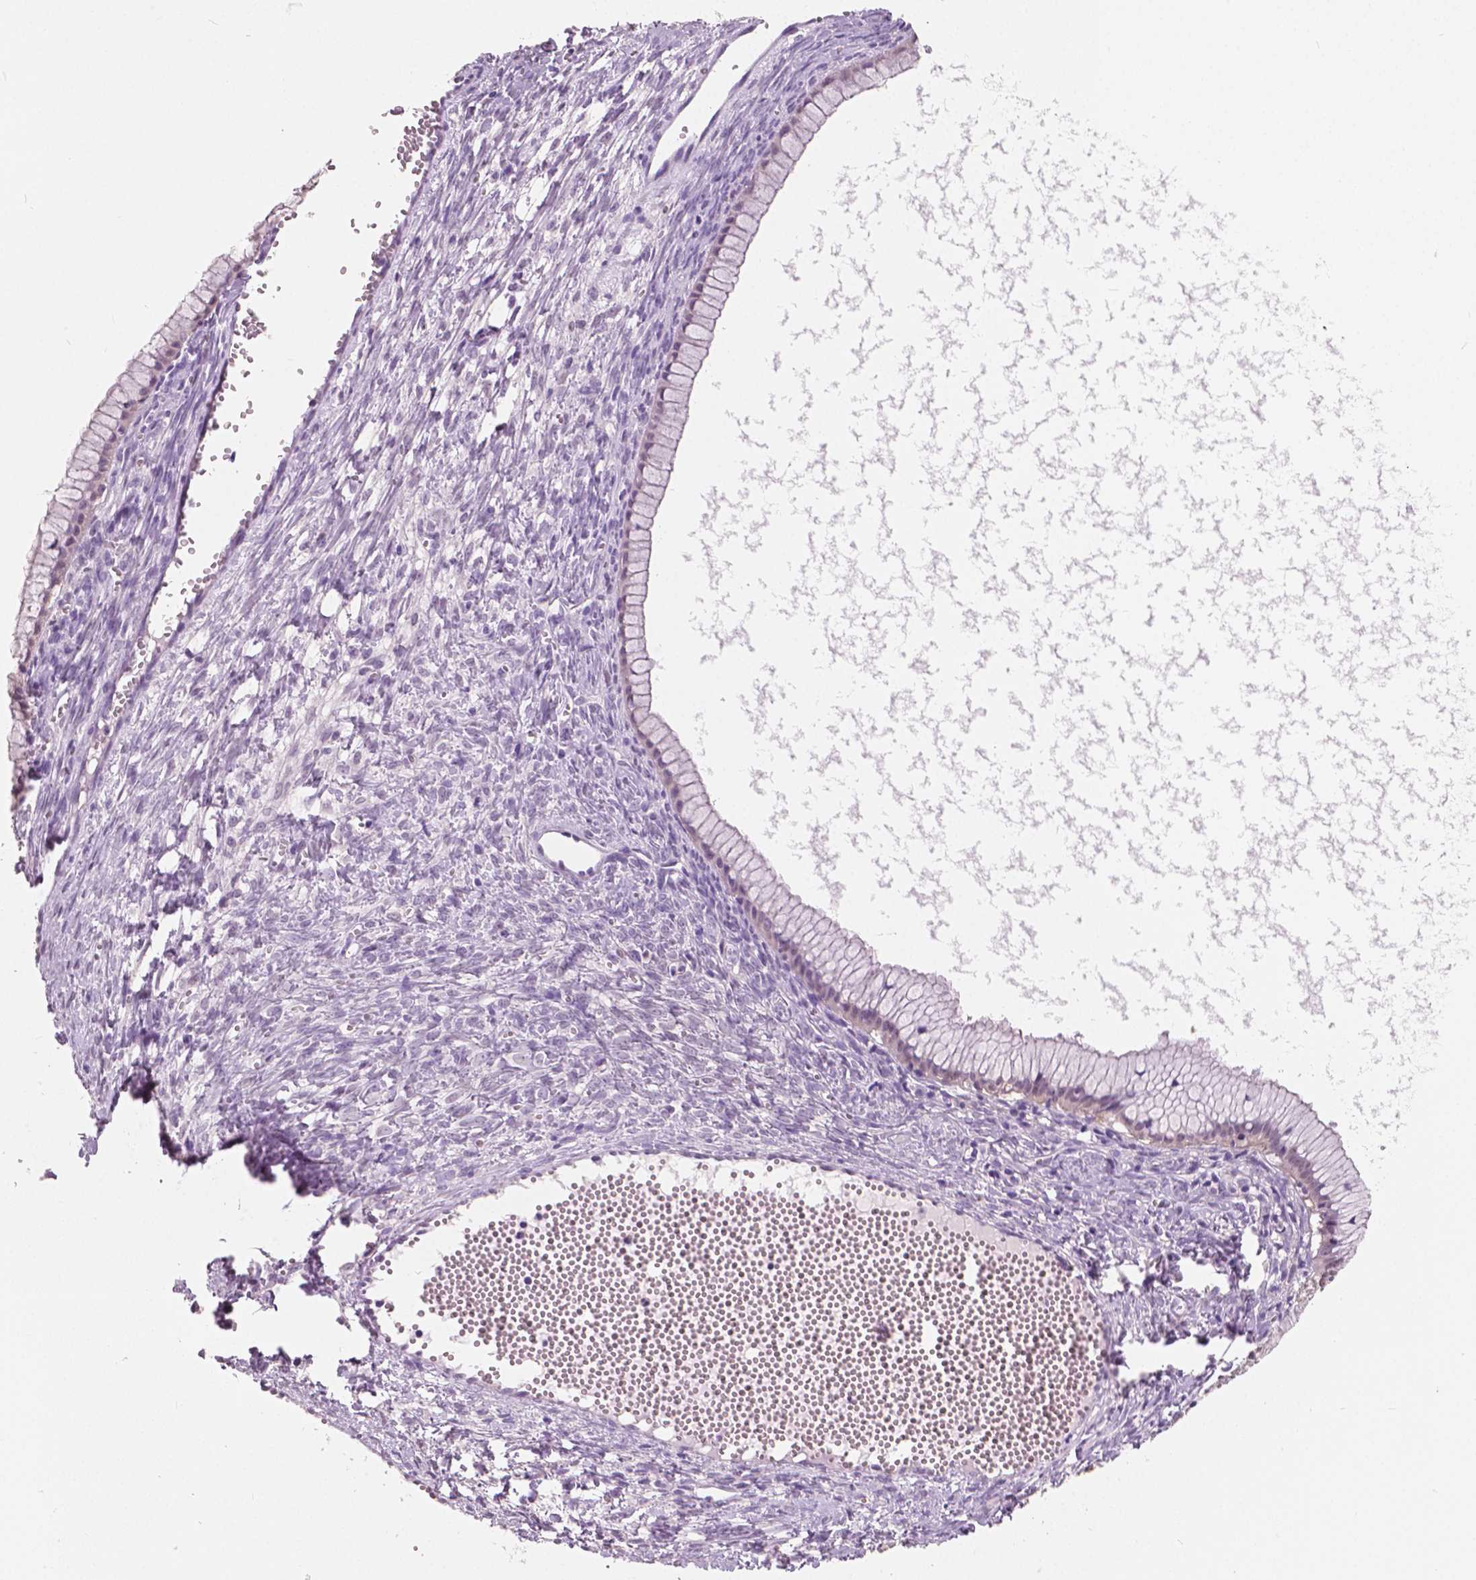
{"staining": {"intensity": "negative", "quantity": "none", "location": "none"}, "tissue": "ovarian cancer", "cell_type": "Tumor cells", "image_type": "cancer", "snomed": [{"axis": "morphology", "description": "Cystadenocarcinoma, mucinous, NOS"}, {"axis": "topography", "description": "Ovary"}], "caption": "The immunohistochemistry photomicrograph has no significant expression in tumor cells of ovarian cancer tissue.", "gene": "TKFC", "patient": {"sex": "female", "age": 41}}